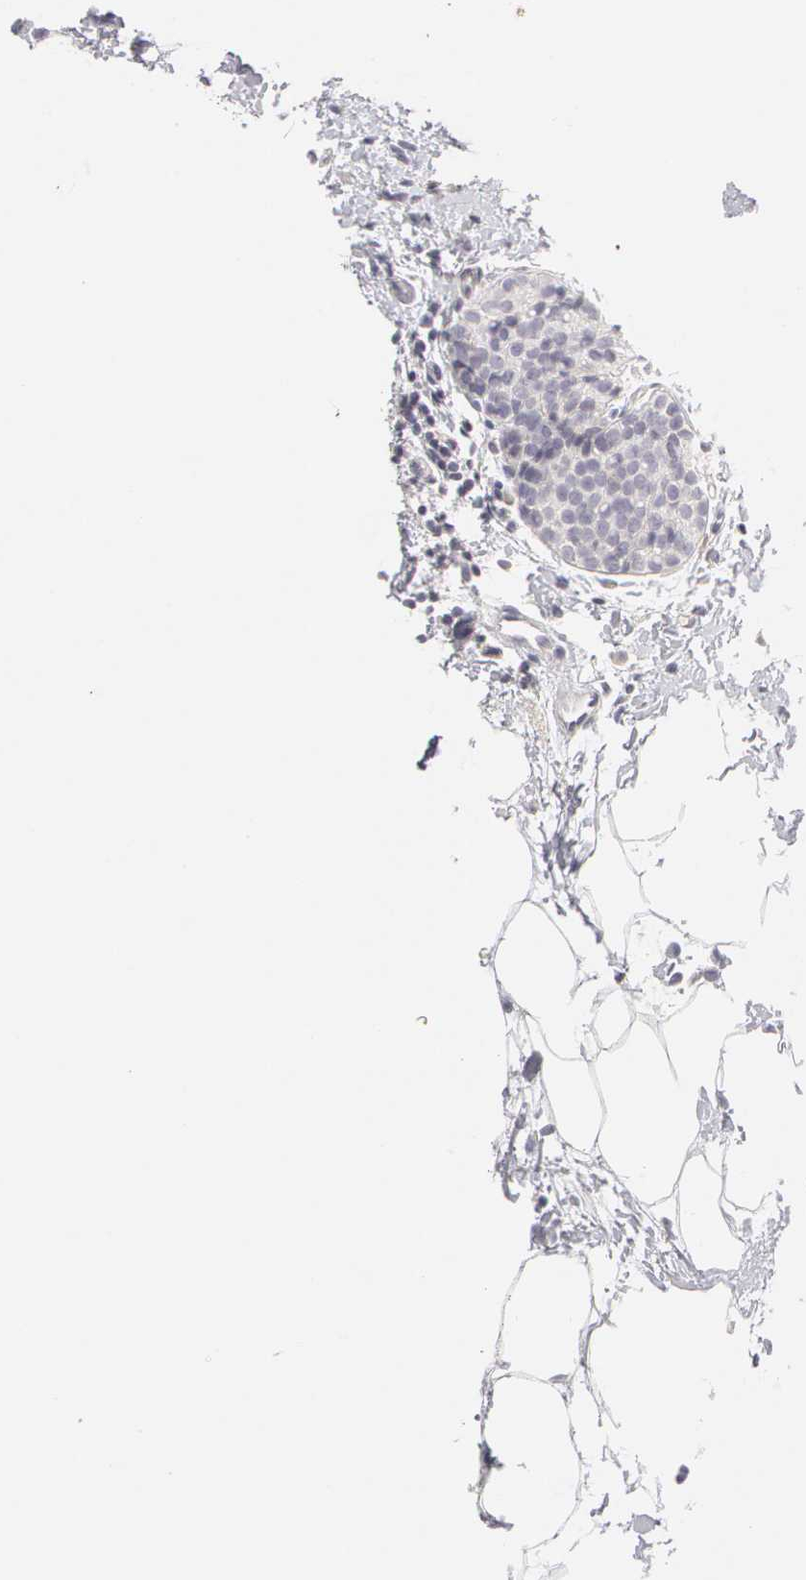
{"staining": {"intensity": "negative", "quantity": "none", "location": "none"}, "tissue": "breast cancer", "cell_type": "Tumor cells", "image_type": "cancer", "snomed": [{"axis": "morphology", "description": "Lobular carcinoma"}, {"axis": "topography", "description": "Breast"}], "caption": "IHC of lobular carcinoma (breast) displays no staining in tumor cells.", "gene": "ABCB1", "patient": {"sex": "female", "age": 56}}